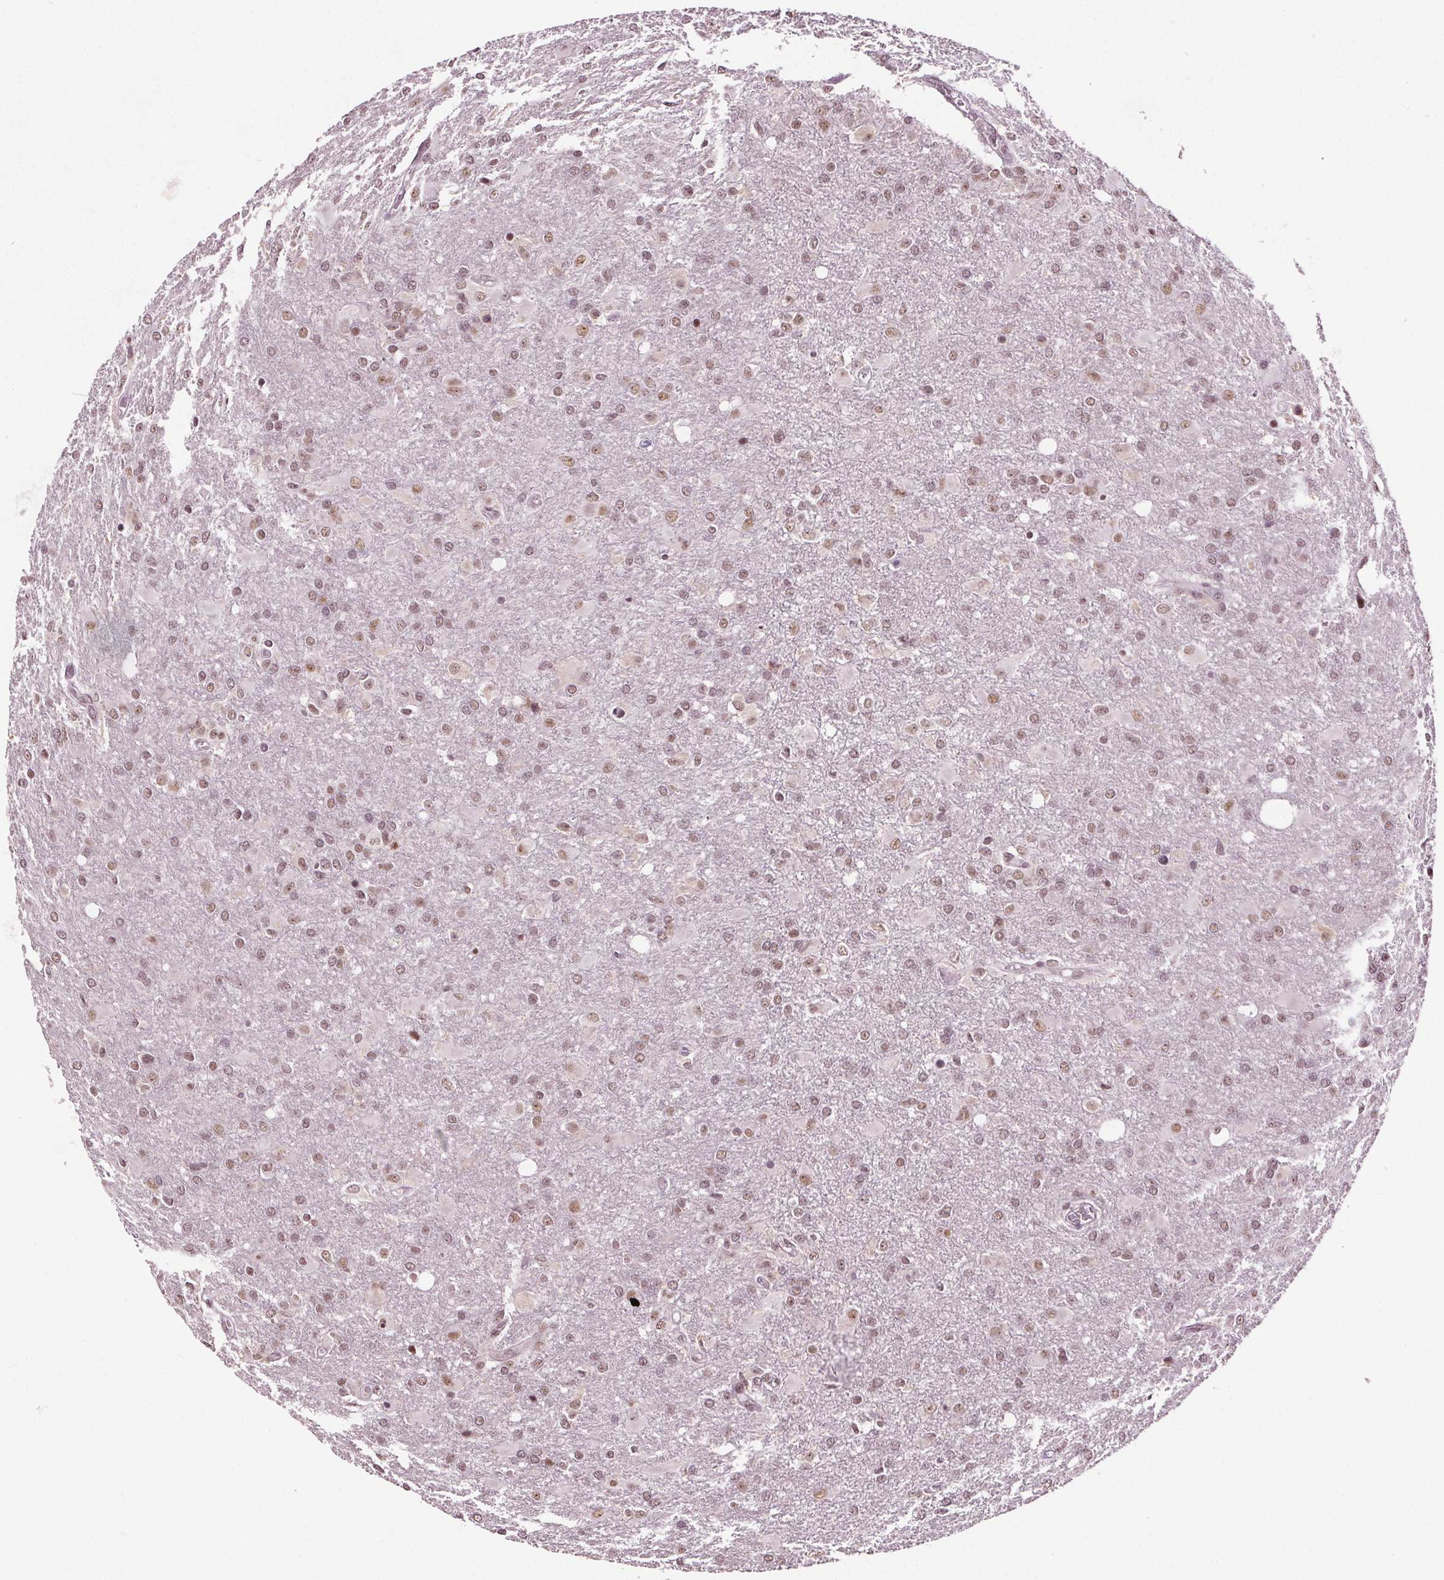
{"staining": {"intensity": "weak", "quantity": ">75%", "location": "nuclear"}, "tissue": "glioma", "cell_type": "Tumor cells", "image_type": "cancer", "snomed": [{"axis": "morphology", "description": "Glioma, malignant, High grade"}, {"axis": "topography", "description": "Brain"}], "caption": "Immunohistochemical staining of human glioma shows weak nuclear protein positivity in approximately >75% of tumor cells.", "gene": "IWS1", "patient": {"sex": "male", "age": 68}}